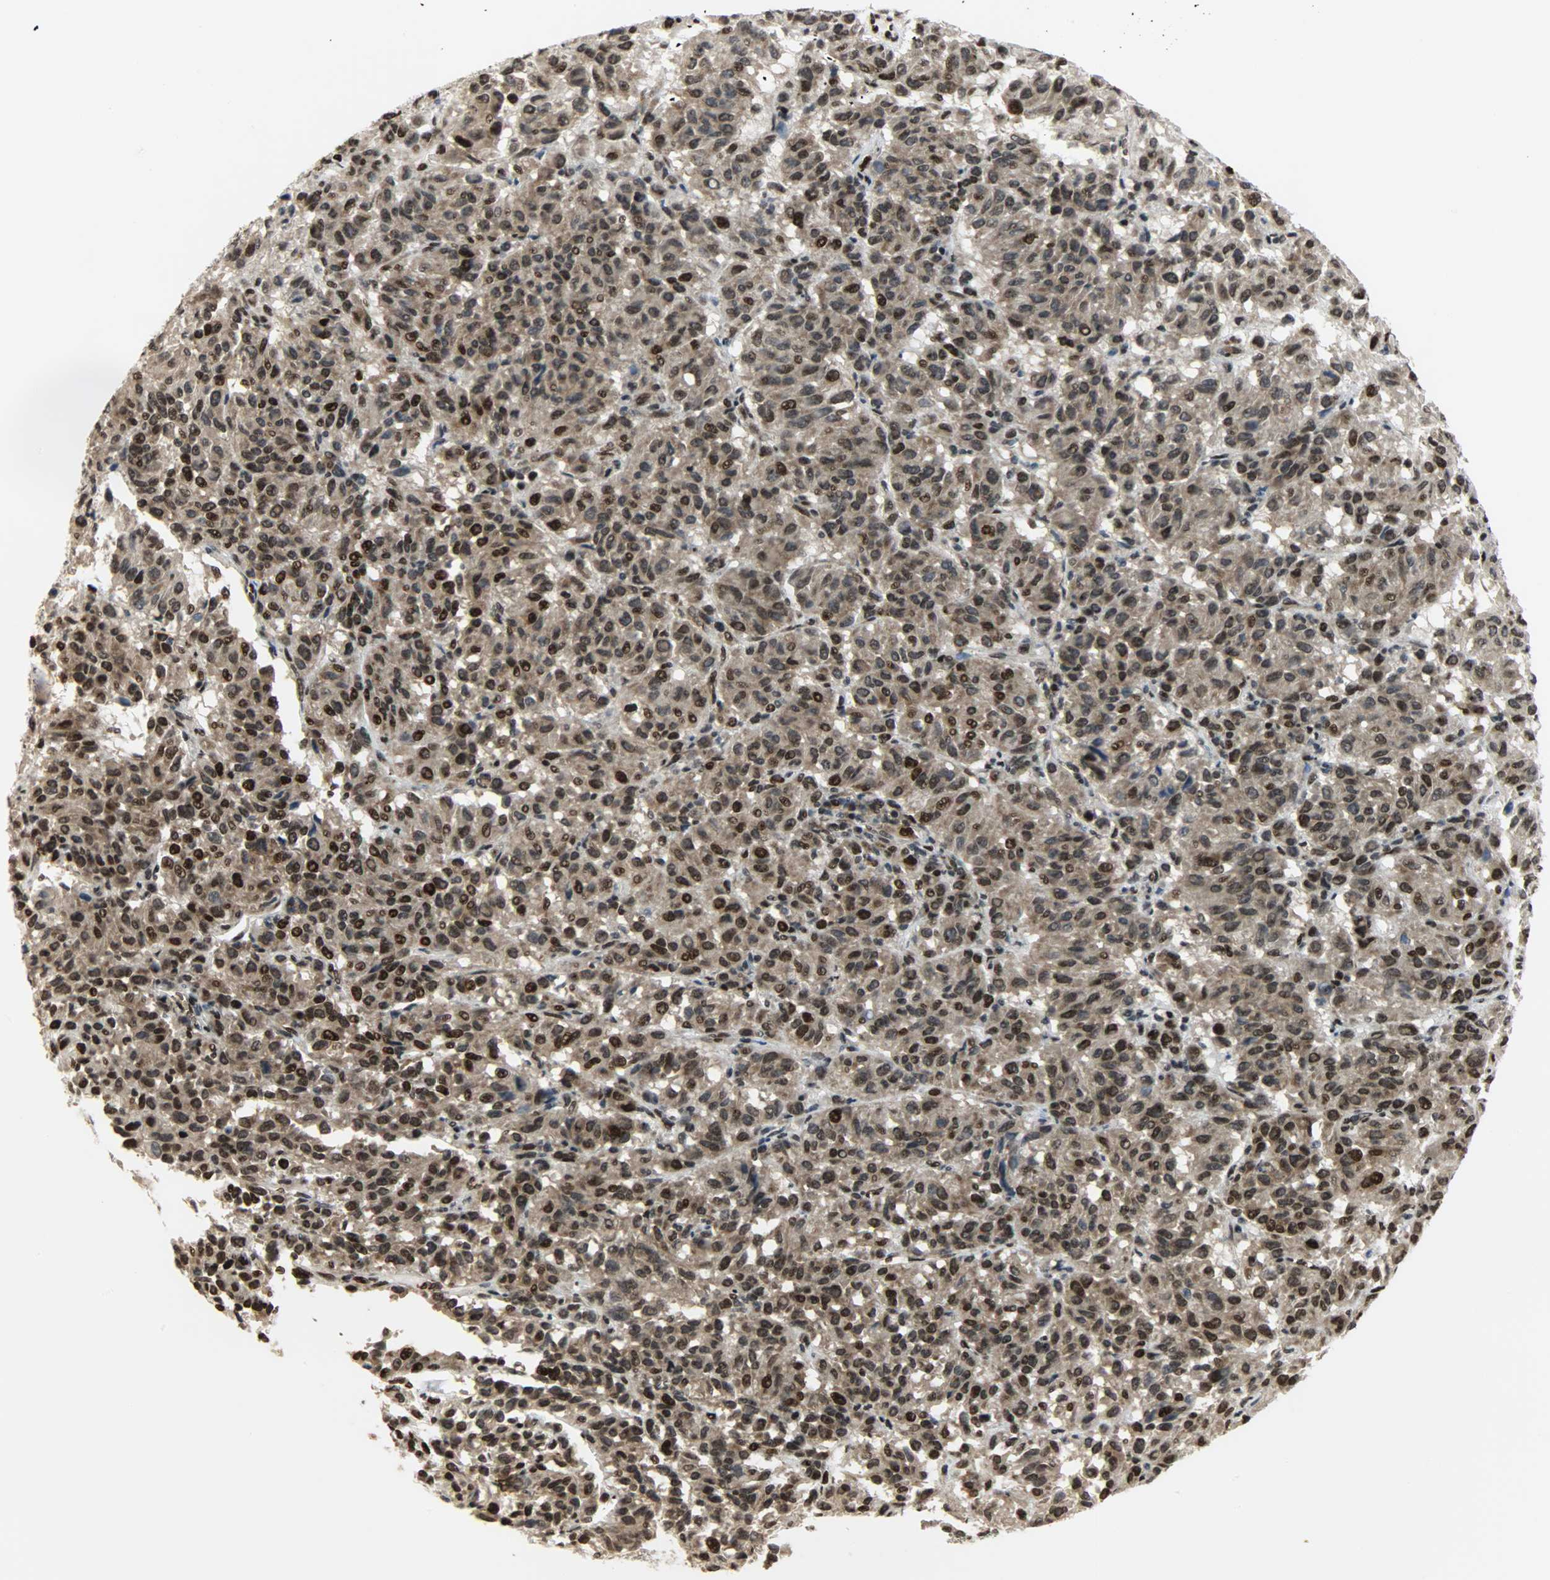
{"staining": {"intensity": "strong", "quantity": ">75%", "location": "cytoplasmic/membranous,nuclear"}, "tissue": "melanoma", "cell_type": "Tumor cells", "image_type": "cancer", "snomed": [{"axis": "morphology", "description": "Malignant melanoma, Metastatic site"}, {"axis": "topography", "description": "Lung"}], "caption": "Melanoma stained with a brown dye demonstrates strong cytoplasmic/membranous and nuclear positive expression in approximately >75% of tumor cells.", "gene": "SNAI1", "patient": {"sex": "male", "age": 64}}